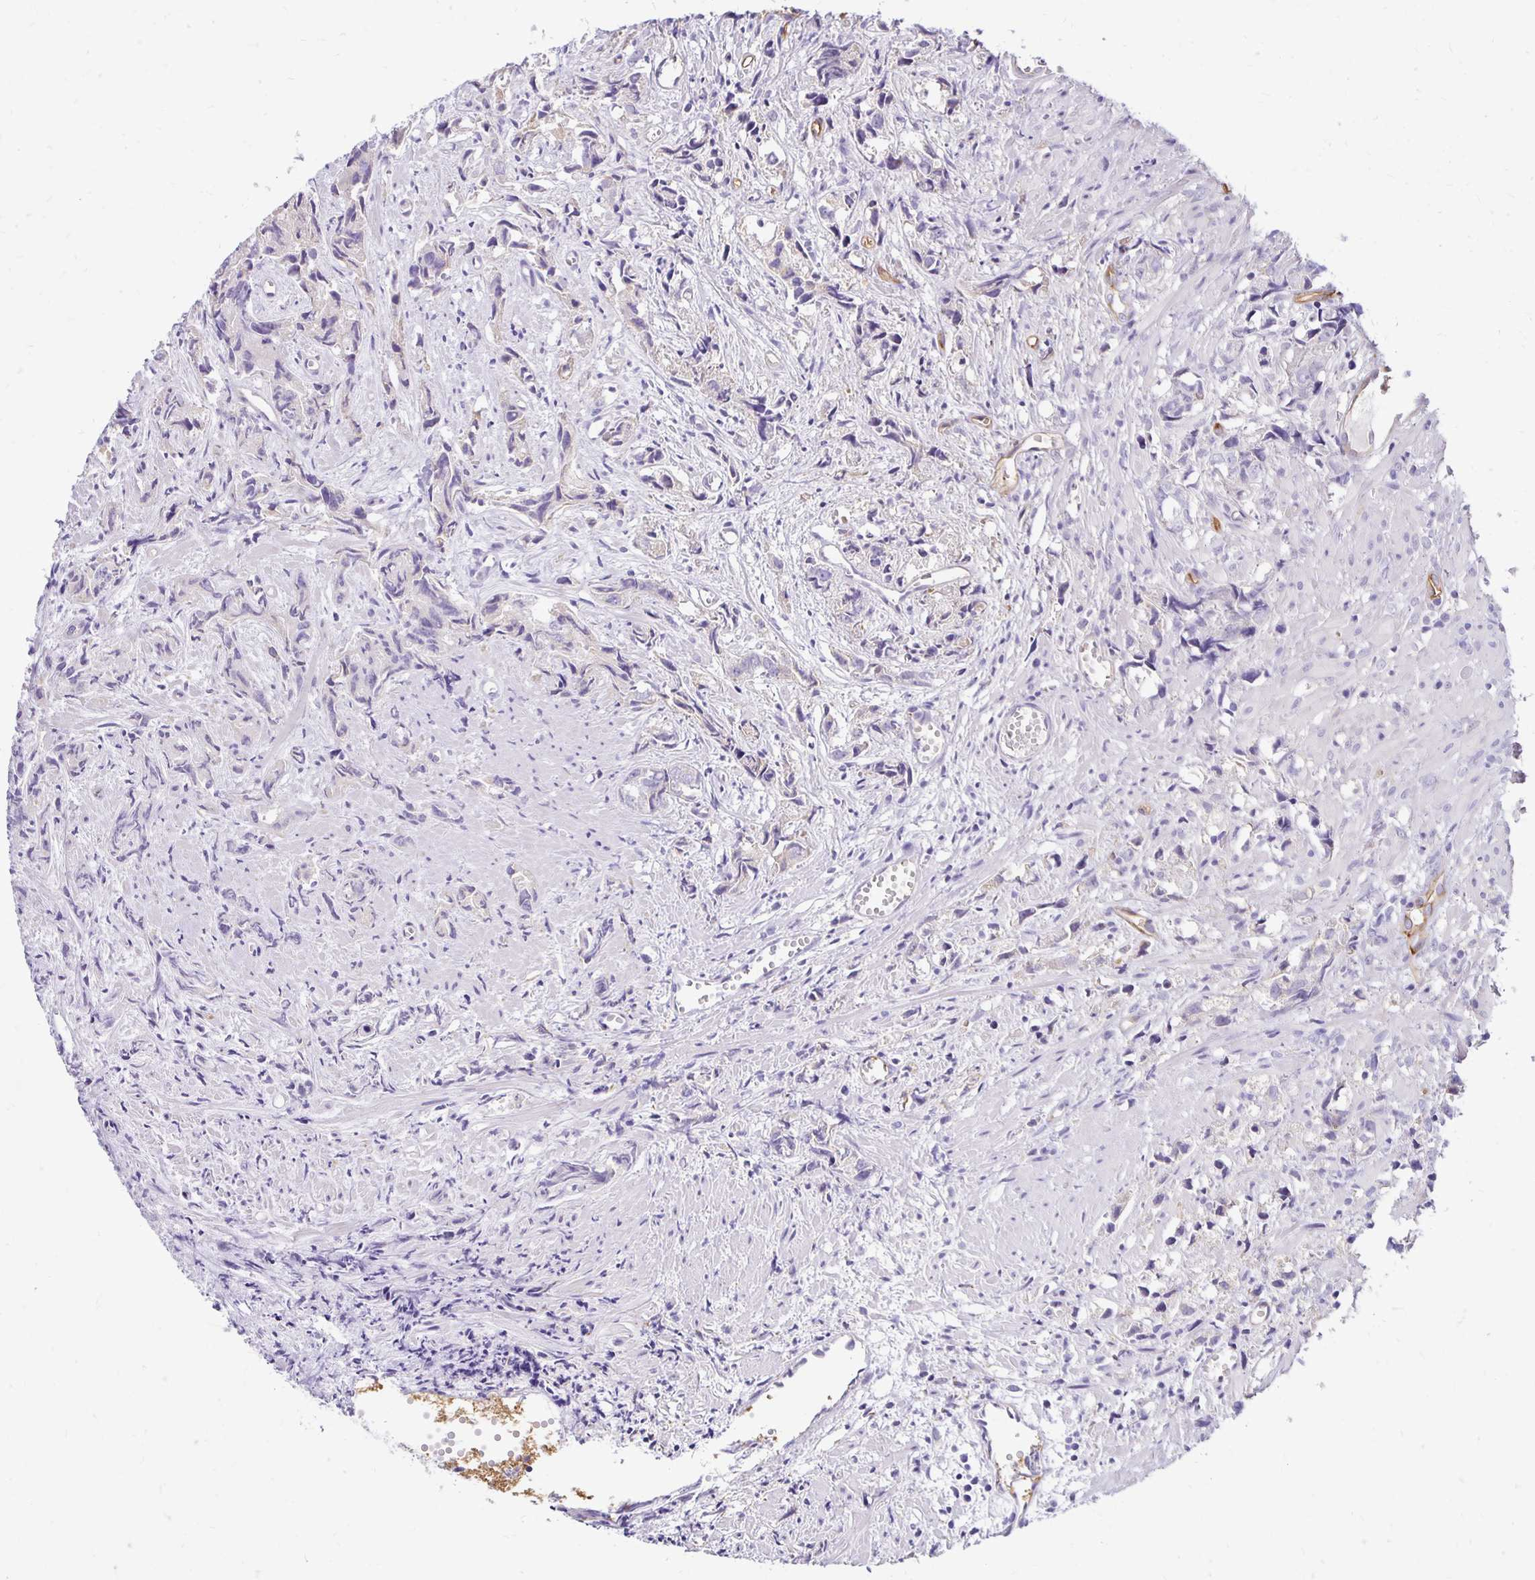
{"staining": {"intensity": "negative", "quantity": "none", "location": "none"}, "tissue": "prostate cancer", "cell_type": "Tumor cells", "image_type": "cancer", "snomed": [{"axis": "morphology", "description": "Adenocarcinoma, High grade"}, {"axis": "topography", "description": "Prostate"}], "caption": "Immunohistochemical staining of prostate cancer (high-grade adenocarcinoma) shows no significant positivity in tumor cells.", "gene": "TTYH1", "patient": {"sex": "male", "age": 58}}